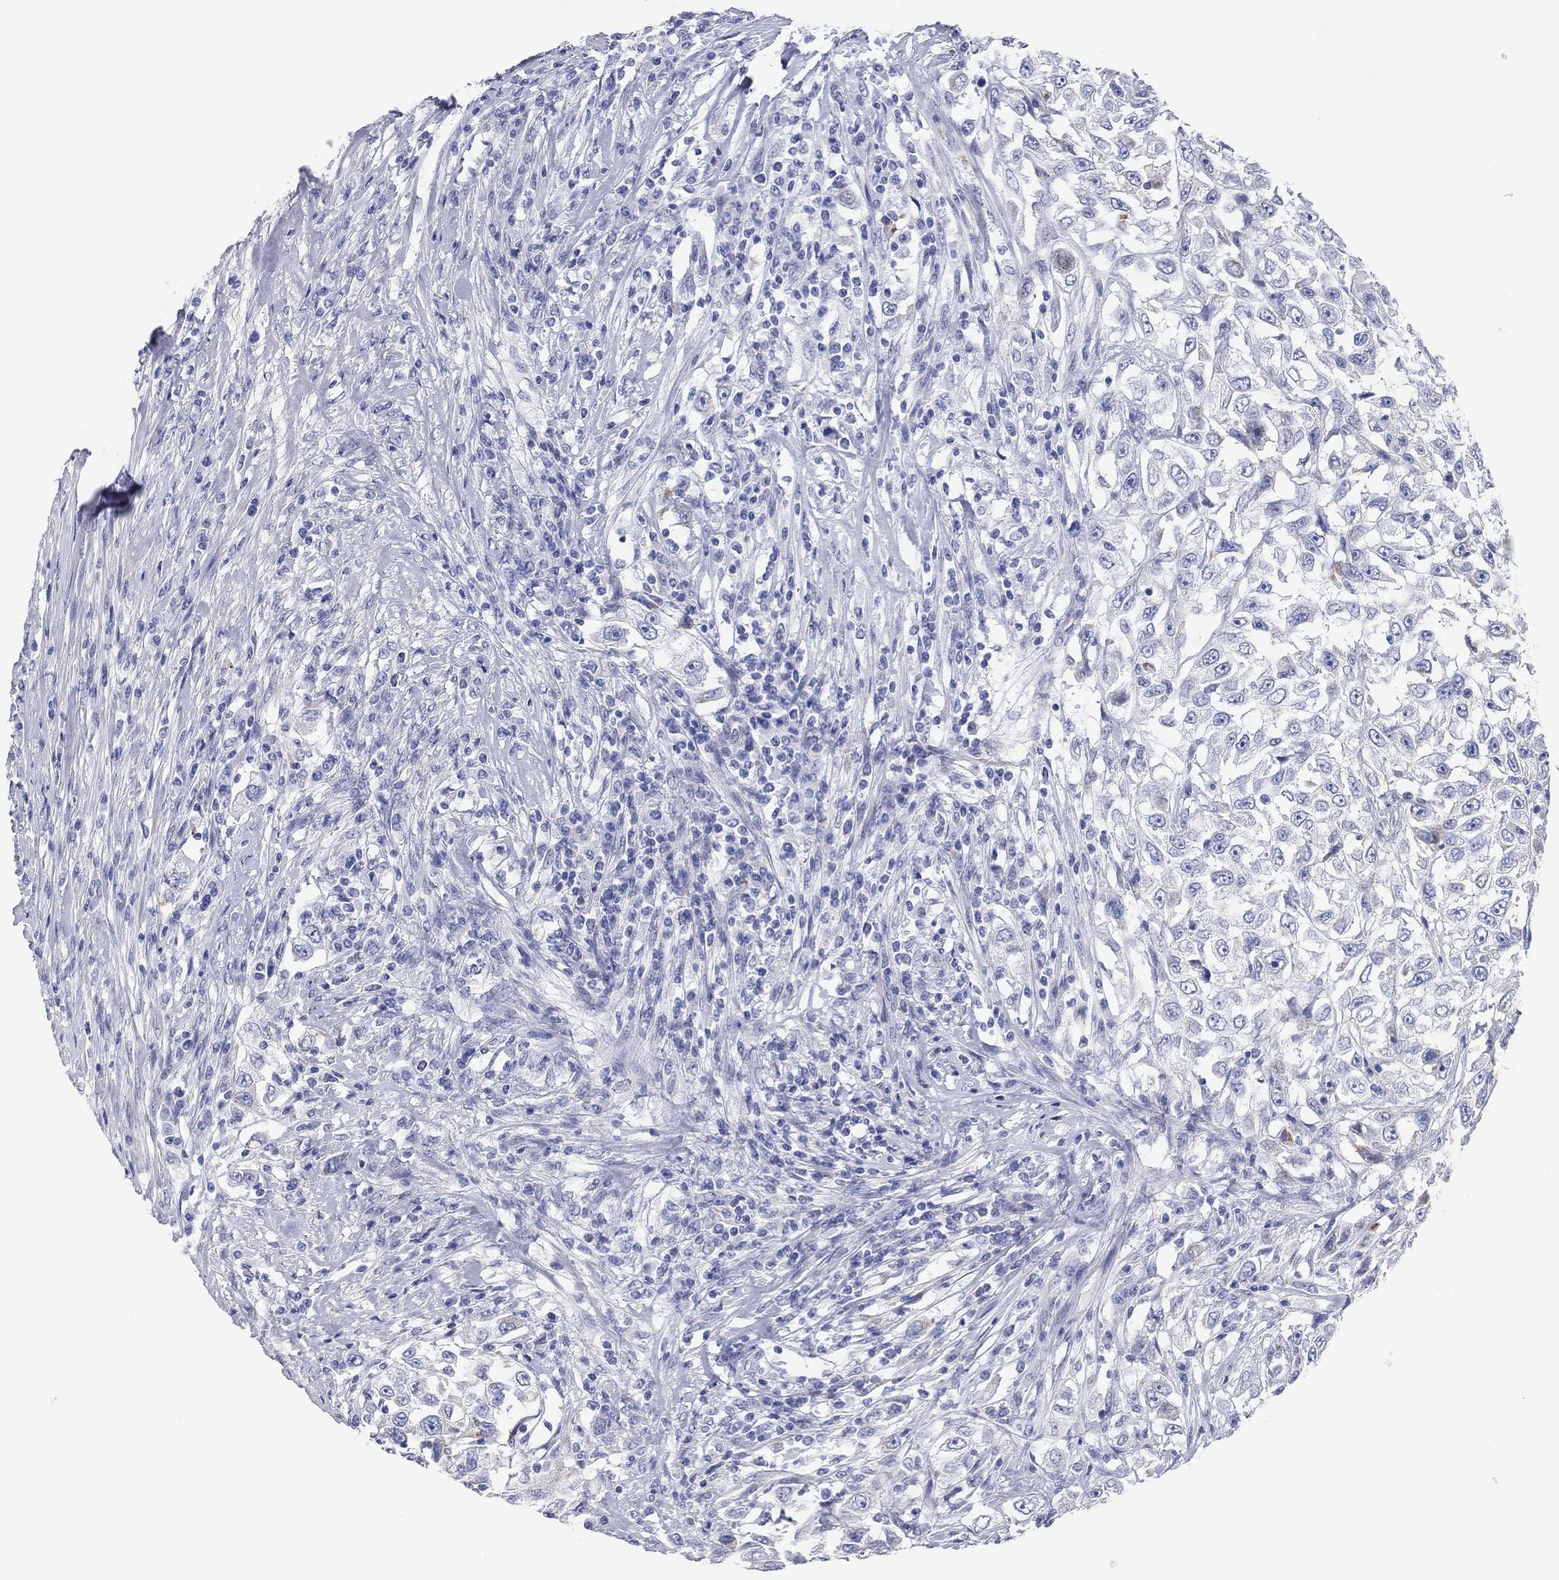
{"staining": {"intensity": "negative", "quantity": "none", "location": "none"}, "tissue": "urothelial cancer", "cell_type": "Tumor cells", "image_type": "cancer", "snomed": [{"axis": "morphology", "description": "Urothelial carcinoma, High grade"}, {"axis": "topography", "description": "Urinary bladder"}], "caption": "Immunohistochemistry (IHC) image of neoplastic tissue: urothelial cancer stained with DAB reveals no significant protein expression in tumor cells.", "gene": "CHI3L2", "patient": {"sex": "female", "age": 56}}